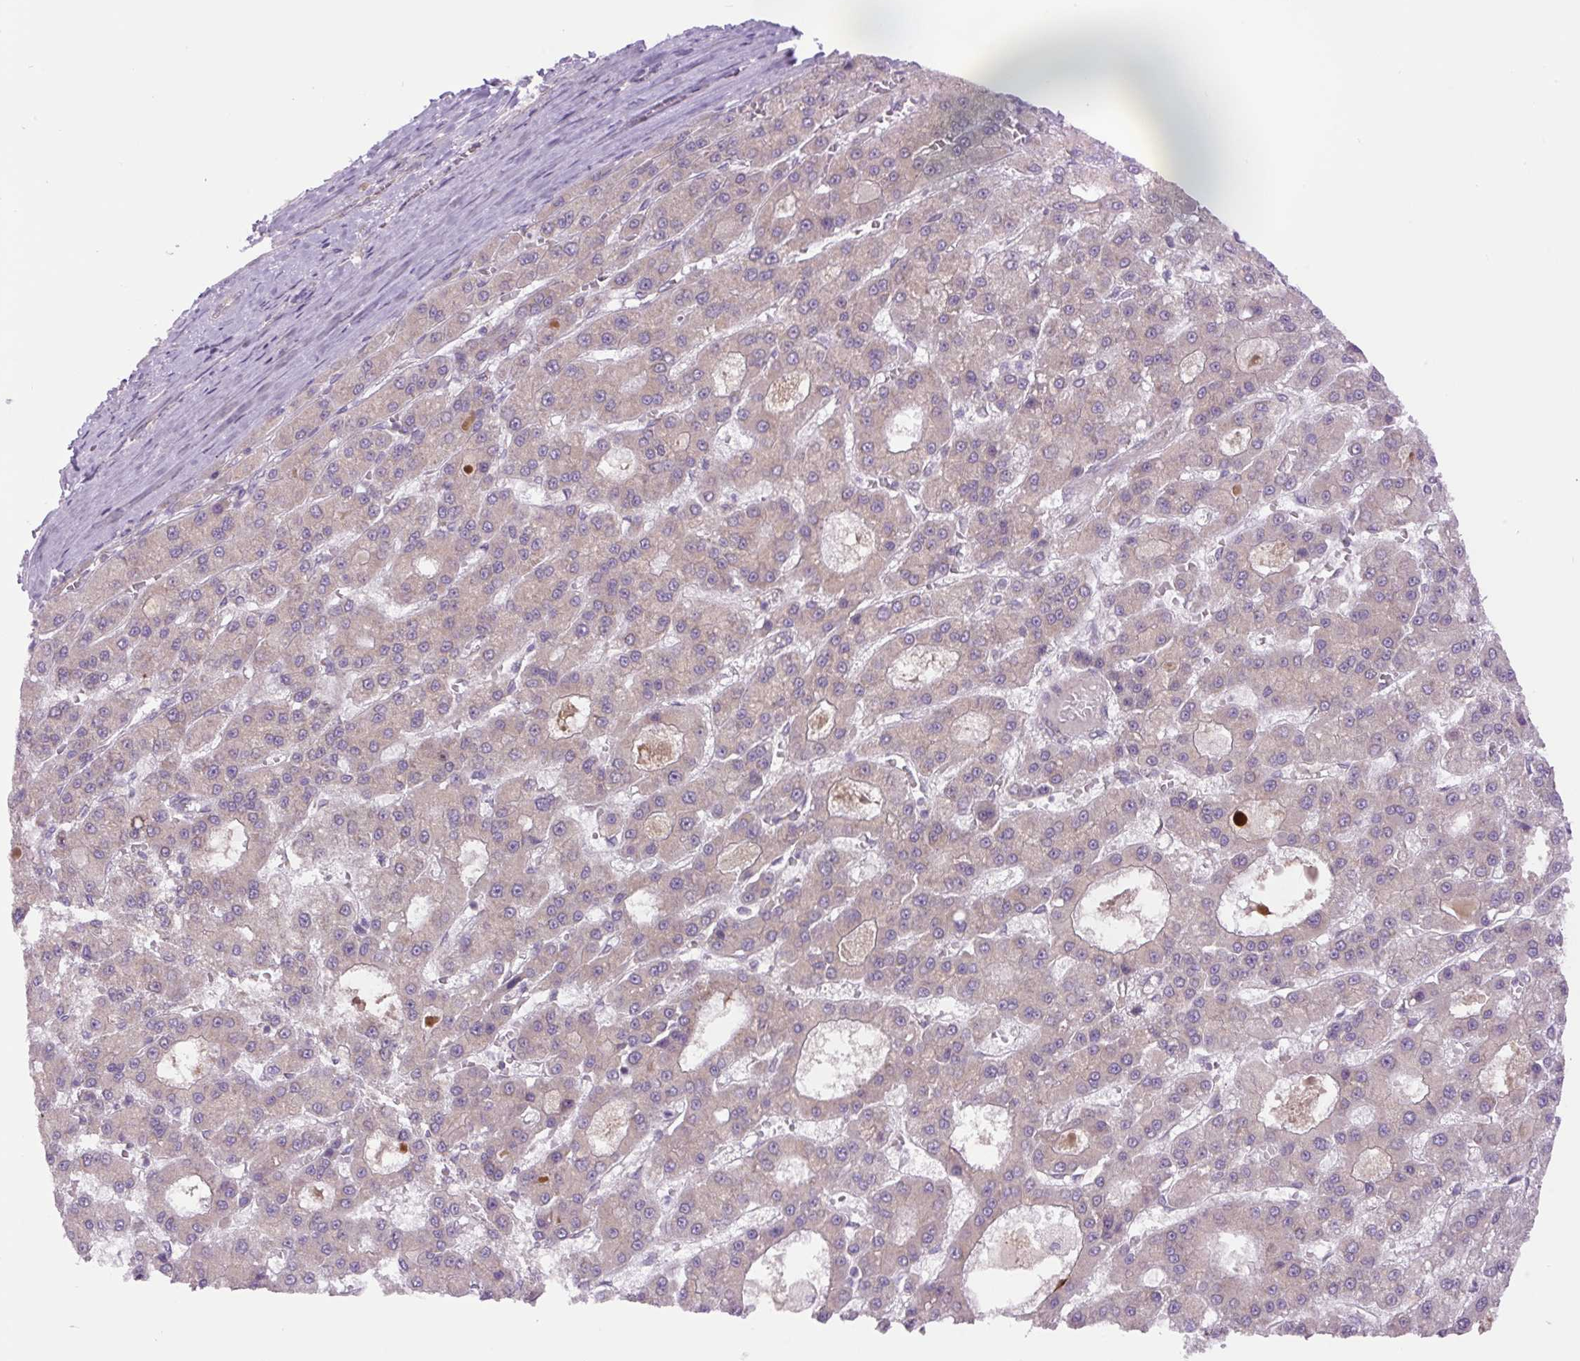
{"staining": {"intensity": "weak", "quantity": "<25%", "location": "cytoplasmic/membranous"}, "tissue": "liver cancer", "cell_type": "Tumor cells", "image_type": "cancer", "snomed": [{"axis": "morphology", "description": "Carcinoma, Hepatocellular, NOS"}, {"axis": "topography", "description": "Liver"}], "caption": "This micrograph is of liver cancer stained with immunohistochemistry (IHC) to label a protein in brown with the nuclei are counter-stained blue. There is no expression in tumor cells. (Immunohistochemistry (ihc), brightfield microscopy, high magnification).", "gene": "MINK1", "patient": {"sex": "male", "age": 70}}